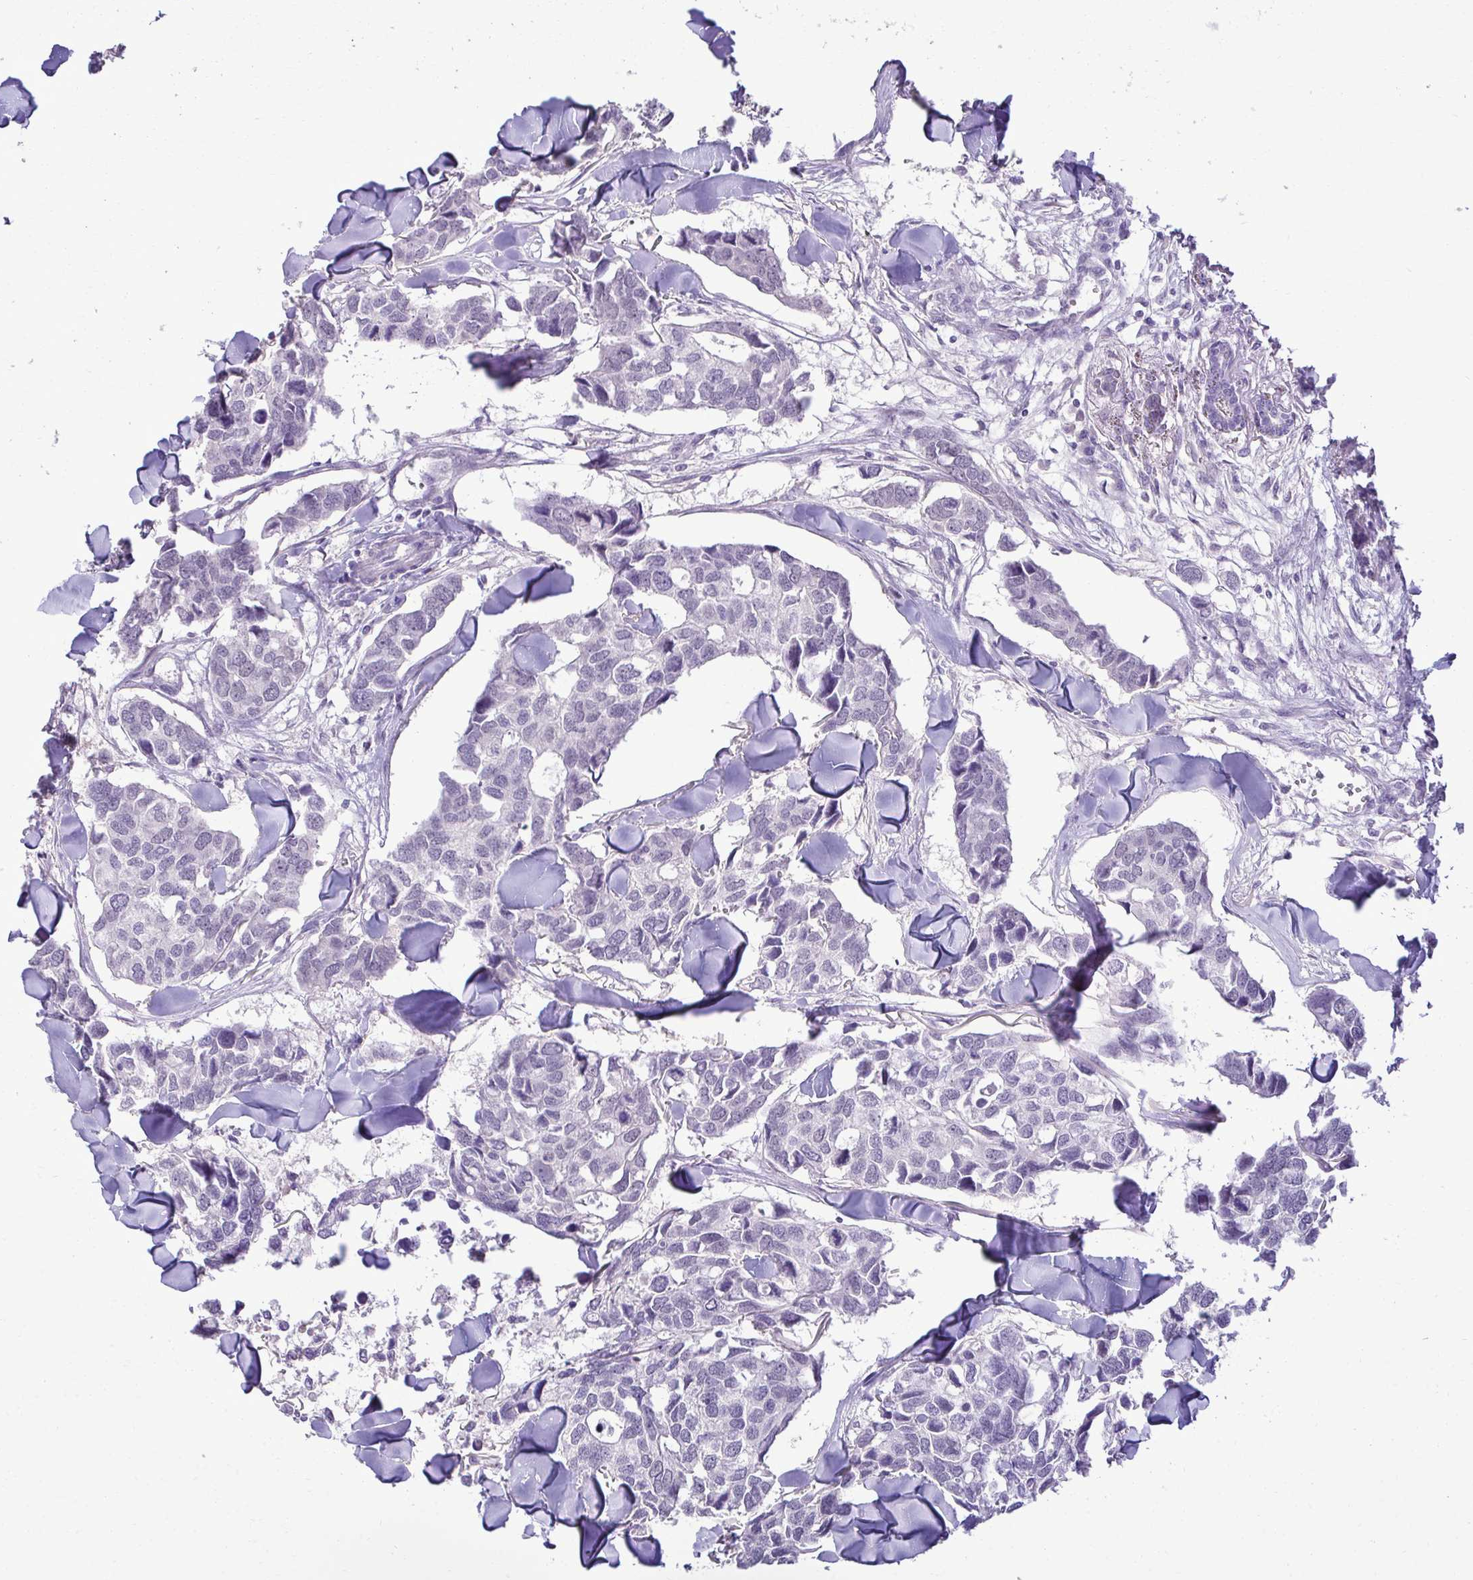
{"staining": {"intensity": "negative", "quantity": "none", "location": "none"}, "tissue": "breast cancer", "cell_type": "Tumor cells", "image_type": "cancer", "snomed": [{"axis": "morphology", "description": "Duct carcinoma"}, {"axis": "topography", "description": "Breast"}], "caption": "A high-resolution photomicrograph shows IHC staining of breast intraductal carcinoma, which exhibits no significant positivity in tumor cells.", "gene": "SLC30A3", "patient": {"sex": "female", "age": 83}}